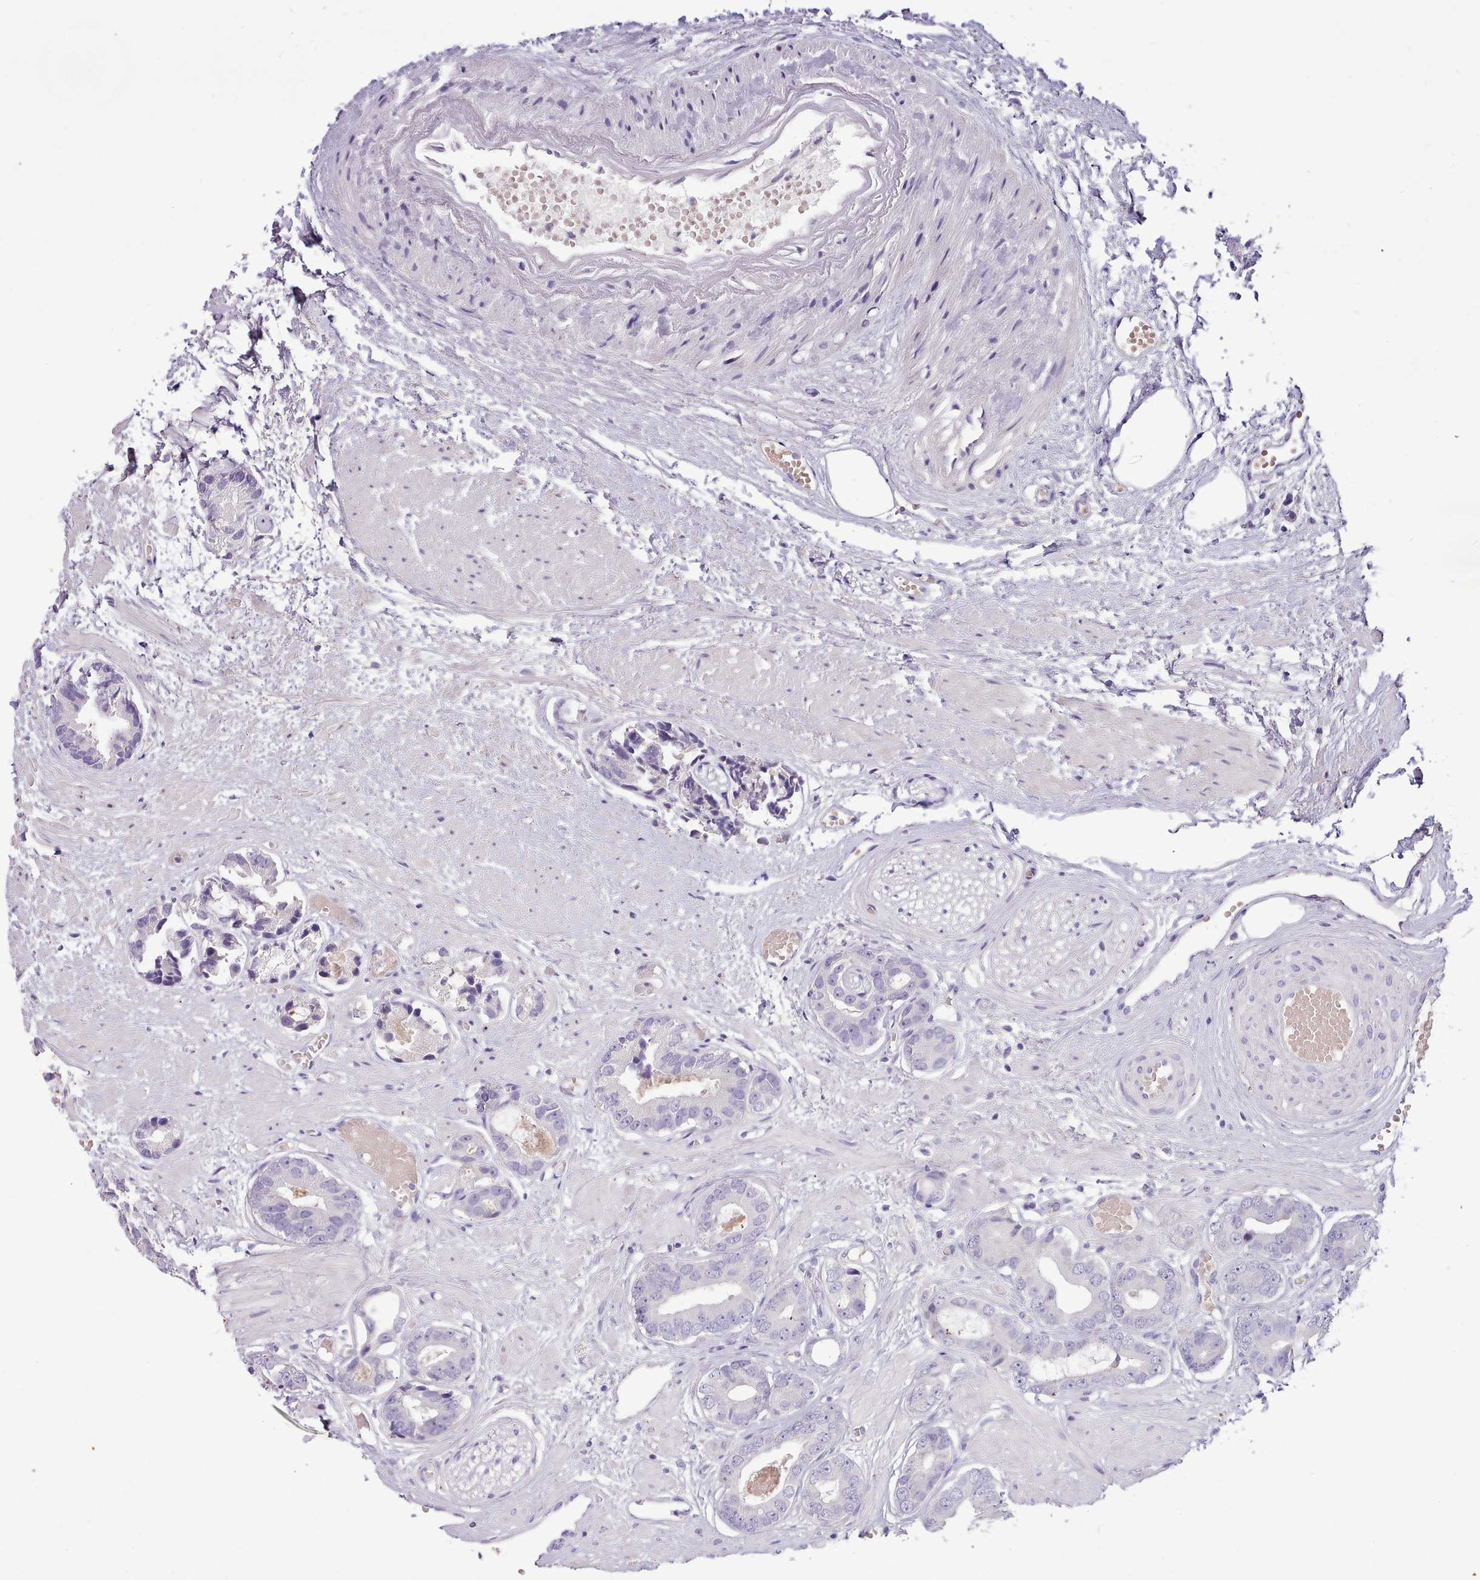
{"staining": {"intensity": "negative", "quantity": "none", "location": "none"}, "tissue": "prostate cancer", "cell_type": "Tumor cells", "image_type": "cancer", "snomed": [{"axis": "morphology", "description": "Adenocarcinoma, Low grade"}, {"axis": "topography", "description": "Prostate"}], "caption": "Immunohistochemical staining of human prostate cancer (low-grade adenocarcinoma) shows no significant positivity in tumor cells.", "gene": "TOX2", "patient": {"sex": "male", "age": 64}}